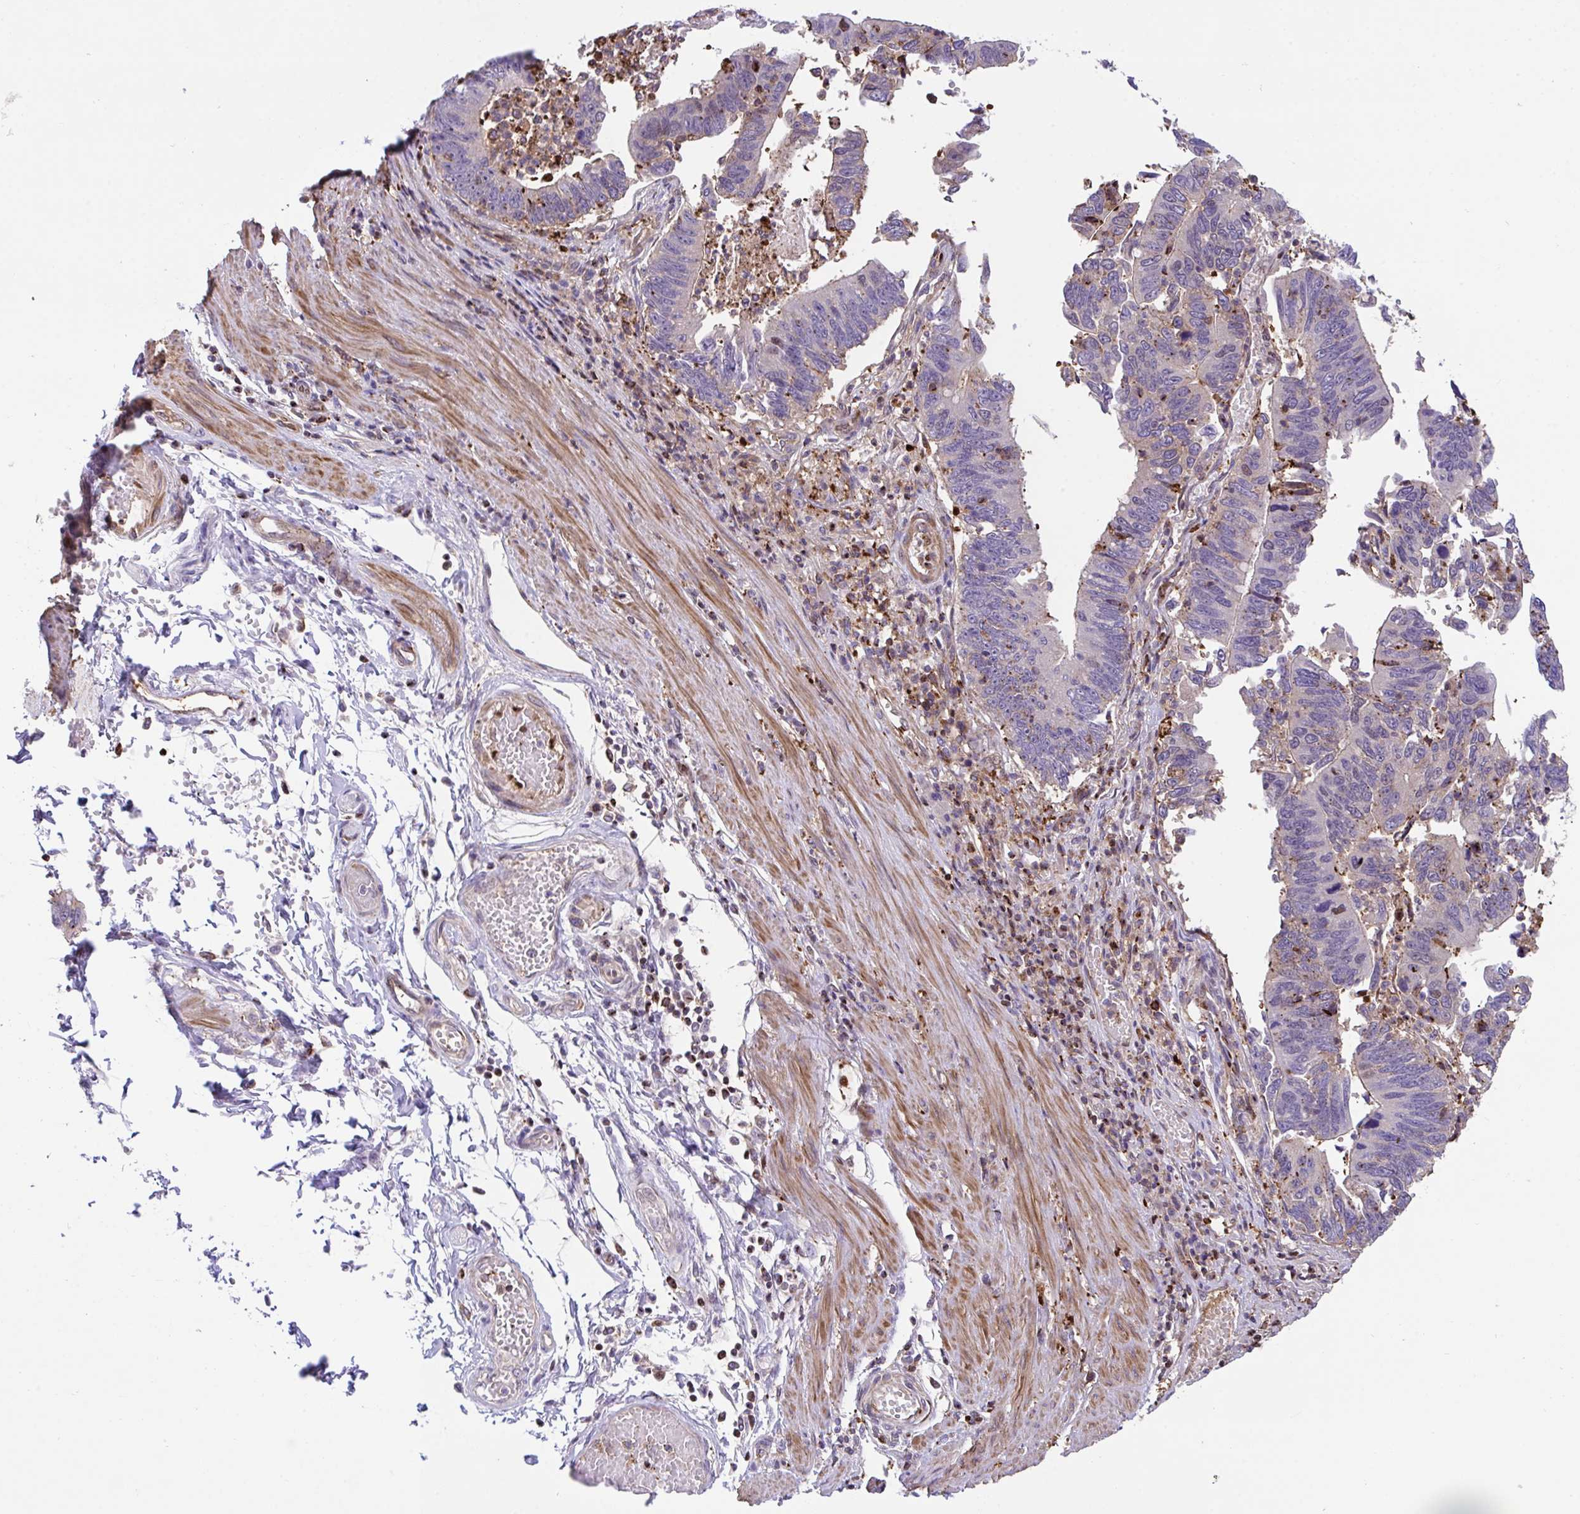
{"staining": {"intensity": "negative", "quantity": "none", "location": "none"}, "tissue": "stomach cancer", "cell_type": "Tumor cells", "image_type": "cancer", "snomed": [{"axis": "morphology", "description": "Adenocarcinoma, NOS"}, {"axis": "topography", "description": "Stomach"}], "caption": "This is an immunohistochemistry image of stomach cancer (adenocarcinoma). There is no positivity in tumor cells.", "gene": "PPIH", "patient": {"sex": "male", "age": 59}}